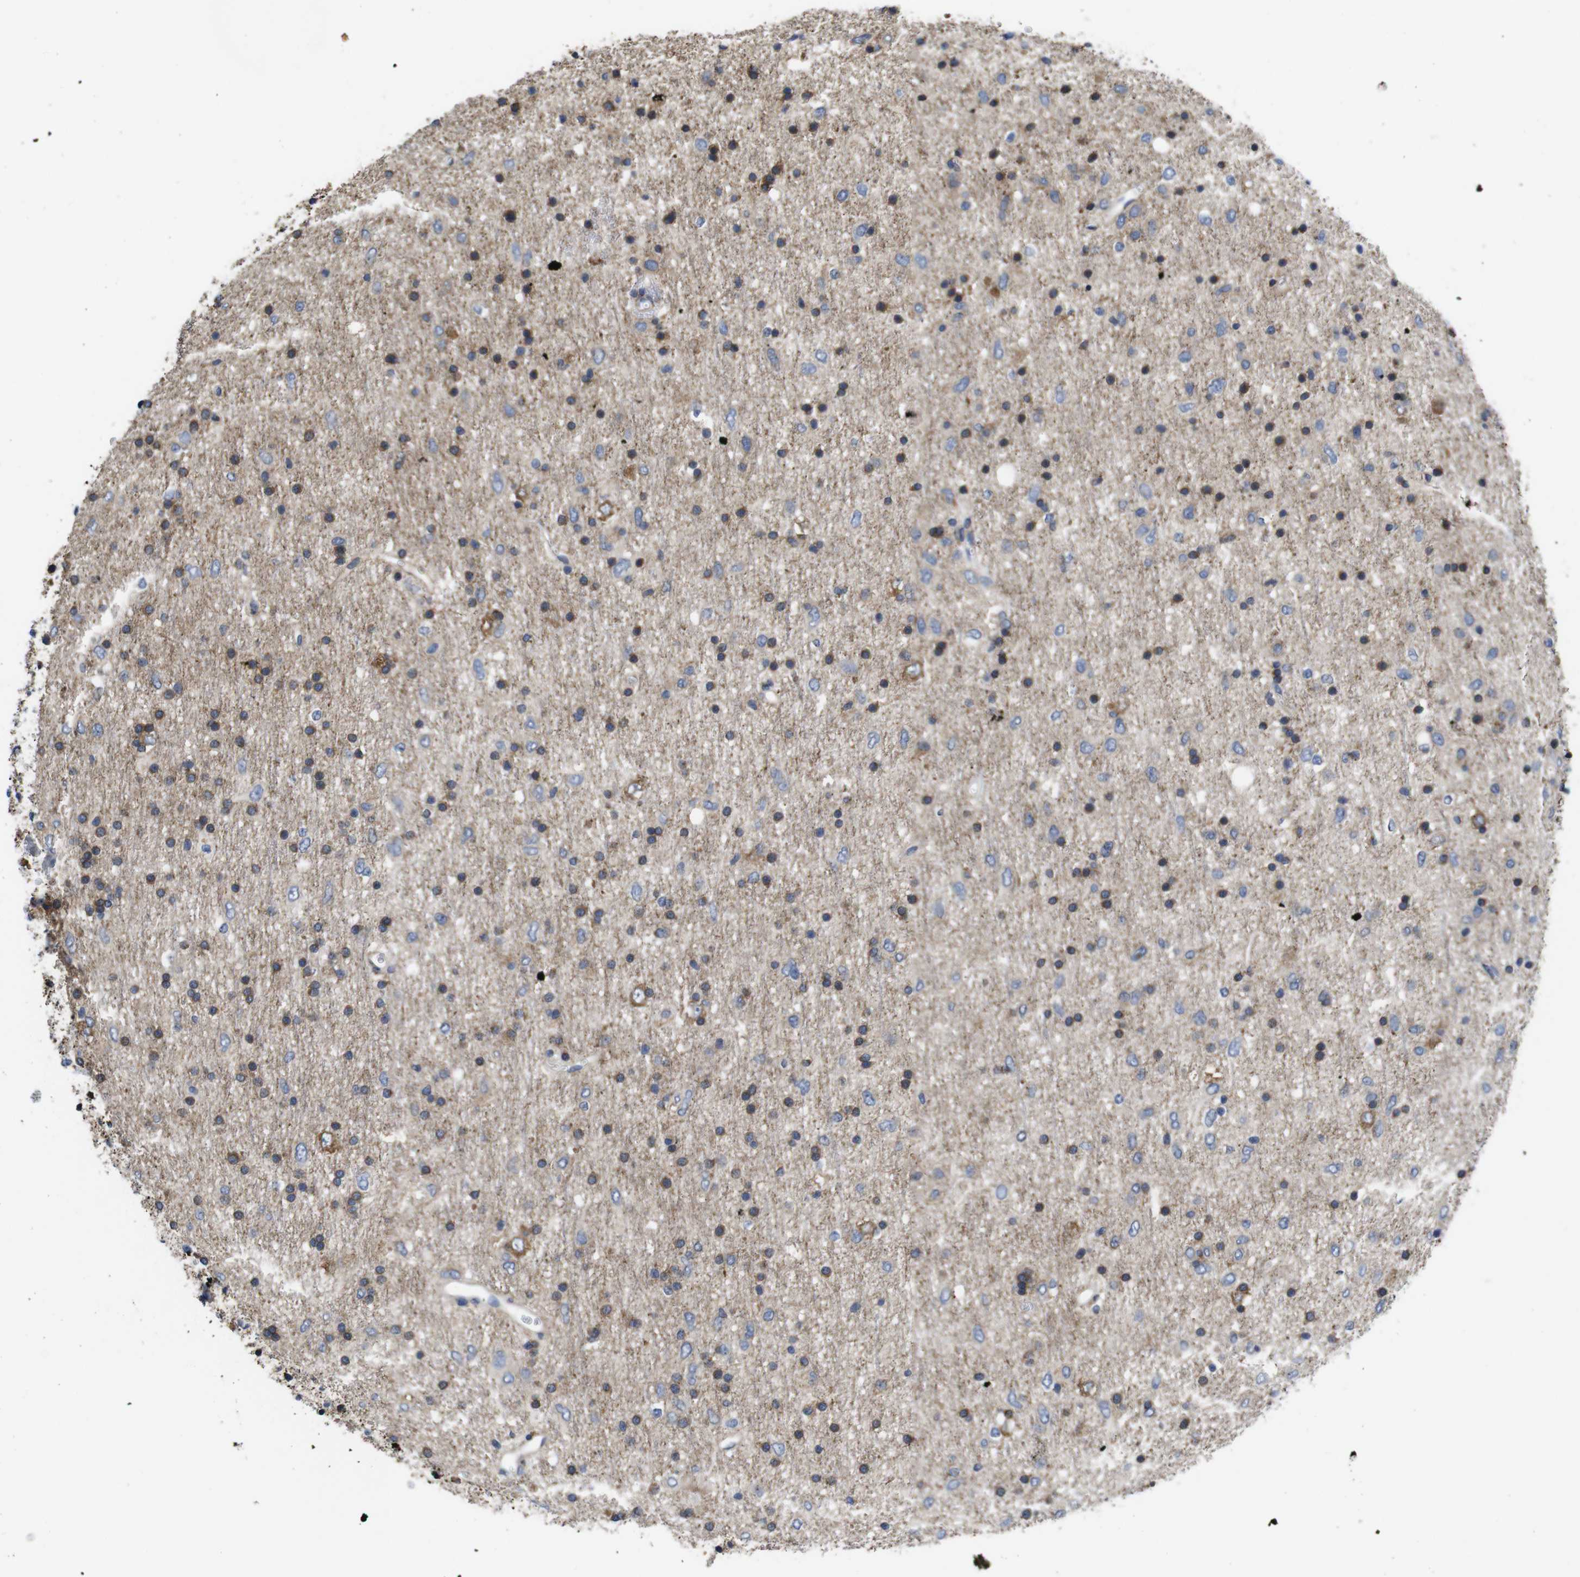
{"staining": {"intensity": "moderate", "quantity": ">75%", "location": "cytoplasmic/membranous"}, "tissue": "glioma", "cell_type": "Tumor cells", "image_type": "cancer", "snomed": [{"axis": "morphology", "description": "Glioma, malignant, Low grade"}, {"axis": "topography", "description": "Brain"}], "caption": "Immunohistochemistry (IHC) histopathology image of malignant glioma (low-grade) stained for a protein (brown), which shows medium levels of moderate cytoplasmic/membranous staining in about >75% of tumor cells.", "gene": "MARCHF7", "patient": {"sex": "male", "age": 77}}